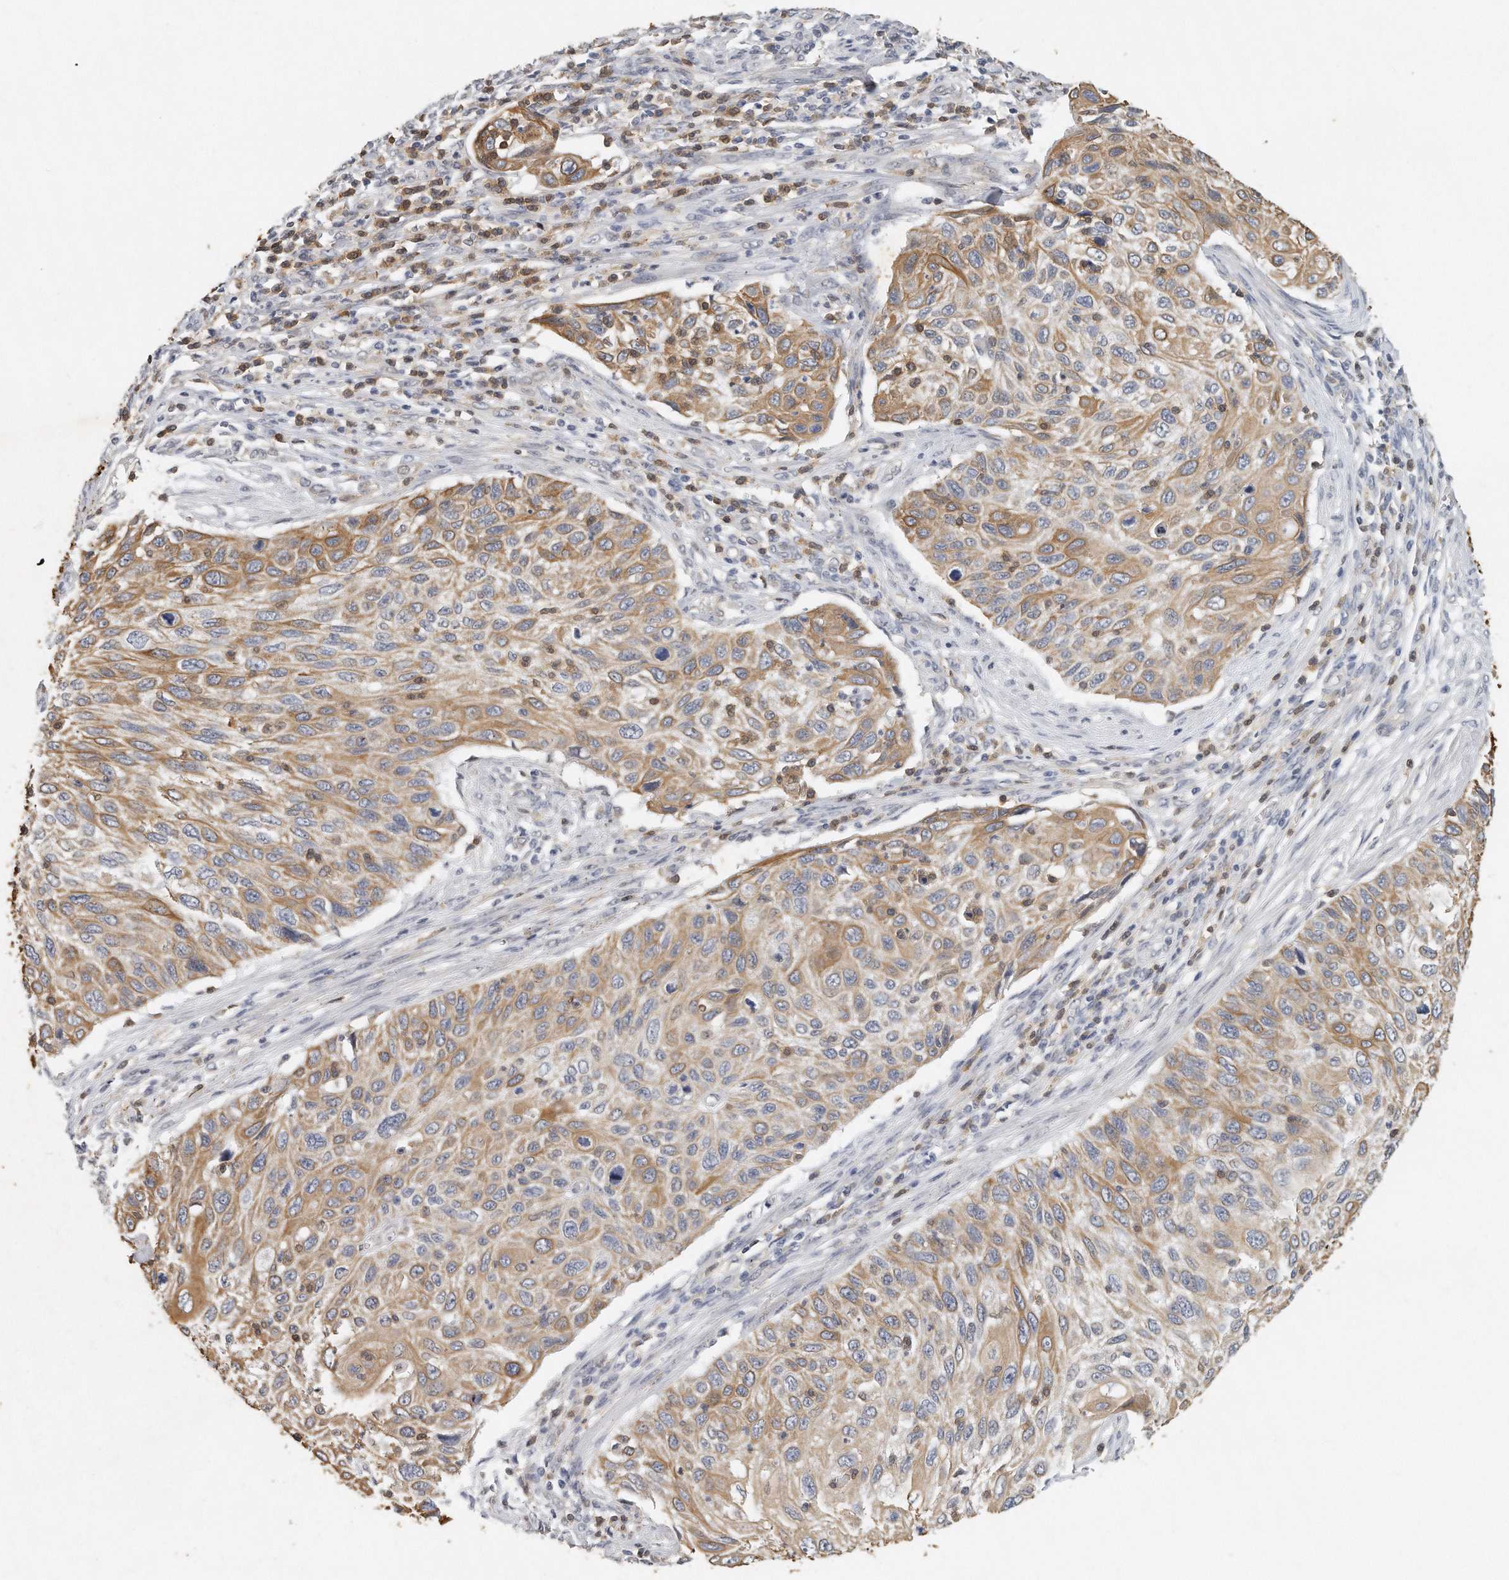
{"staining": {"intensity": "moderate", "quantity": ">75%", "location": "cytoplasmic/membranous"}, "tissue": "cervical cancer", "cell_type": "Tumor cells", "image_type": "cancer", "snomed": [{"axis": "morphology", "description": "Squamous cell carcinoma, NOS"}, {"axis": "topography", "description": "Cervix"}], "caption": "Protein expression analysis of human cervical squamous cell carcinoma reveals moderate cytoplasmic/membranous positivity in about >75% of tumor cells.", "gene": "CAMK1", "patient": {"sex": "female", "age": 70}}